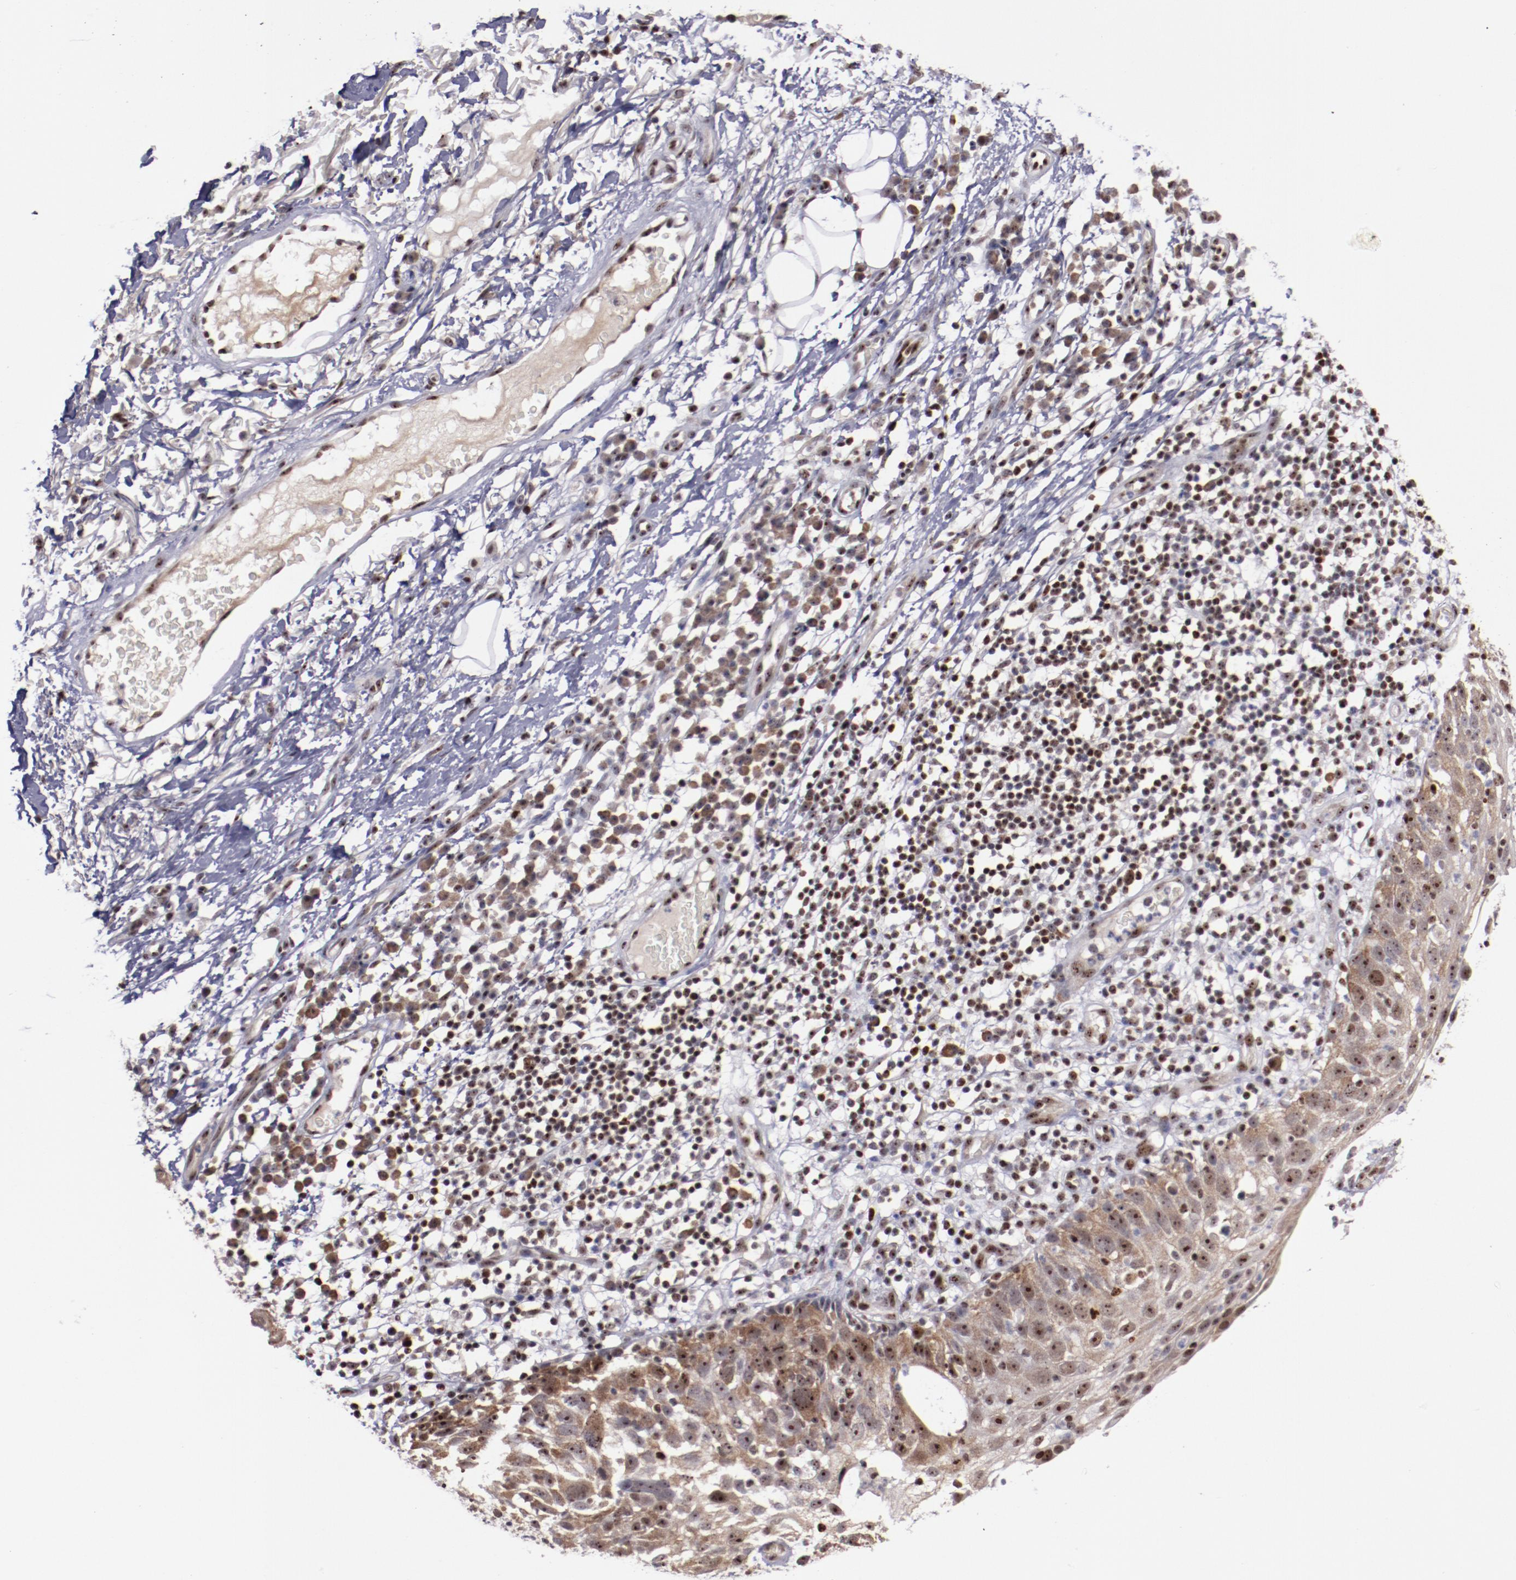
{"staining": {"intensity": "moderate", "quantity": "25%-75%", "location": "cytoplasmic/membranous,nuclear"}, "tissue": "skin cancer", "cell_type": "Tumor cells", "image_type": "cancer", "snomed": [{"axis": "morphology", "description": "Squamous cell carcinoma, NOS"}, {"axis": "topography", "description": "Skin"}], "caption": "IHC histopathology image of human skin cancer stained for a protein (brown), which displays medium levels of moderate cytoplasmic/membranous and nuclear positivity in approximately 25%-75% of tumor cells.", "gene": "DDX24", "patient": {"sex": "male", "age": 87}}